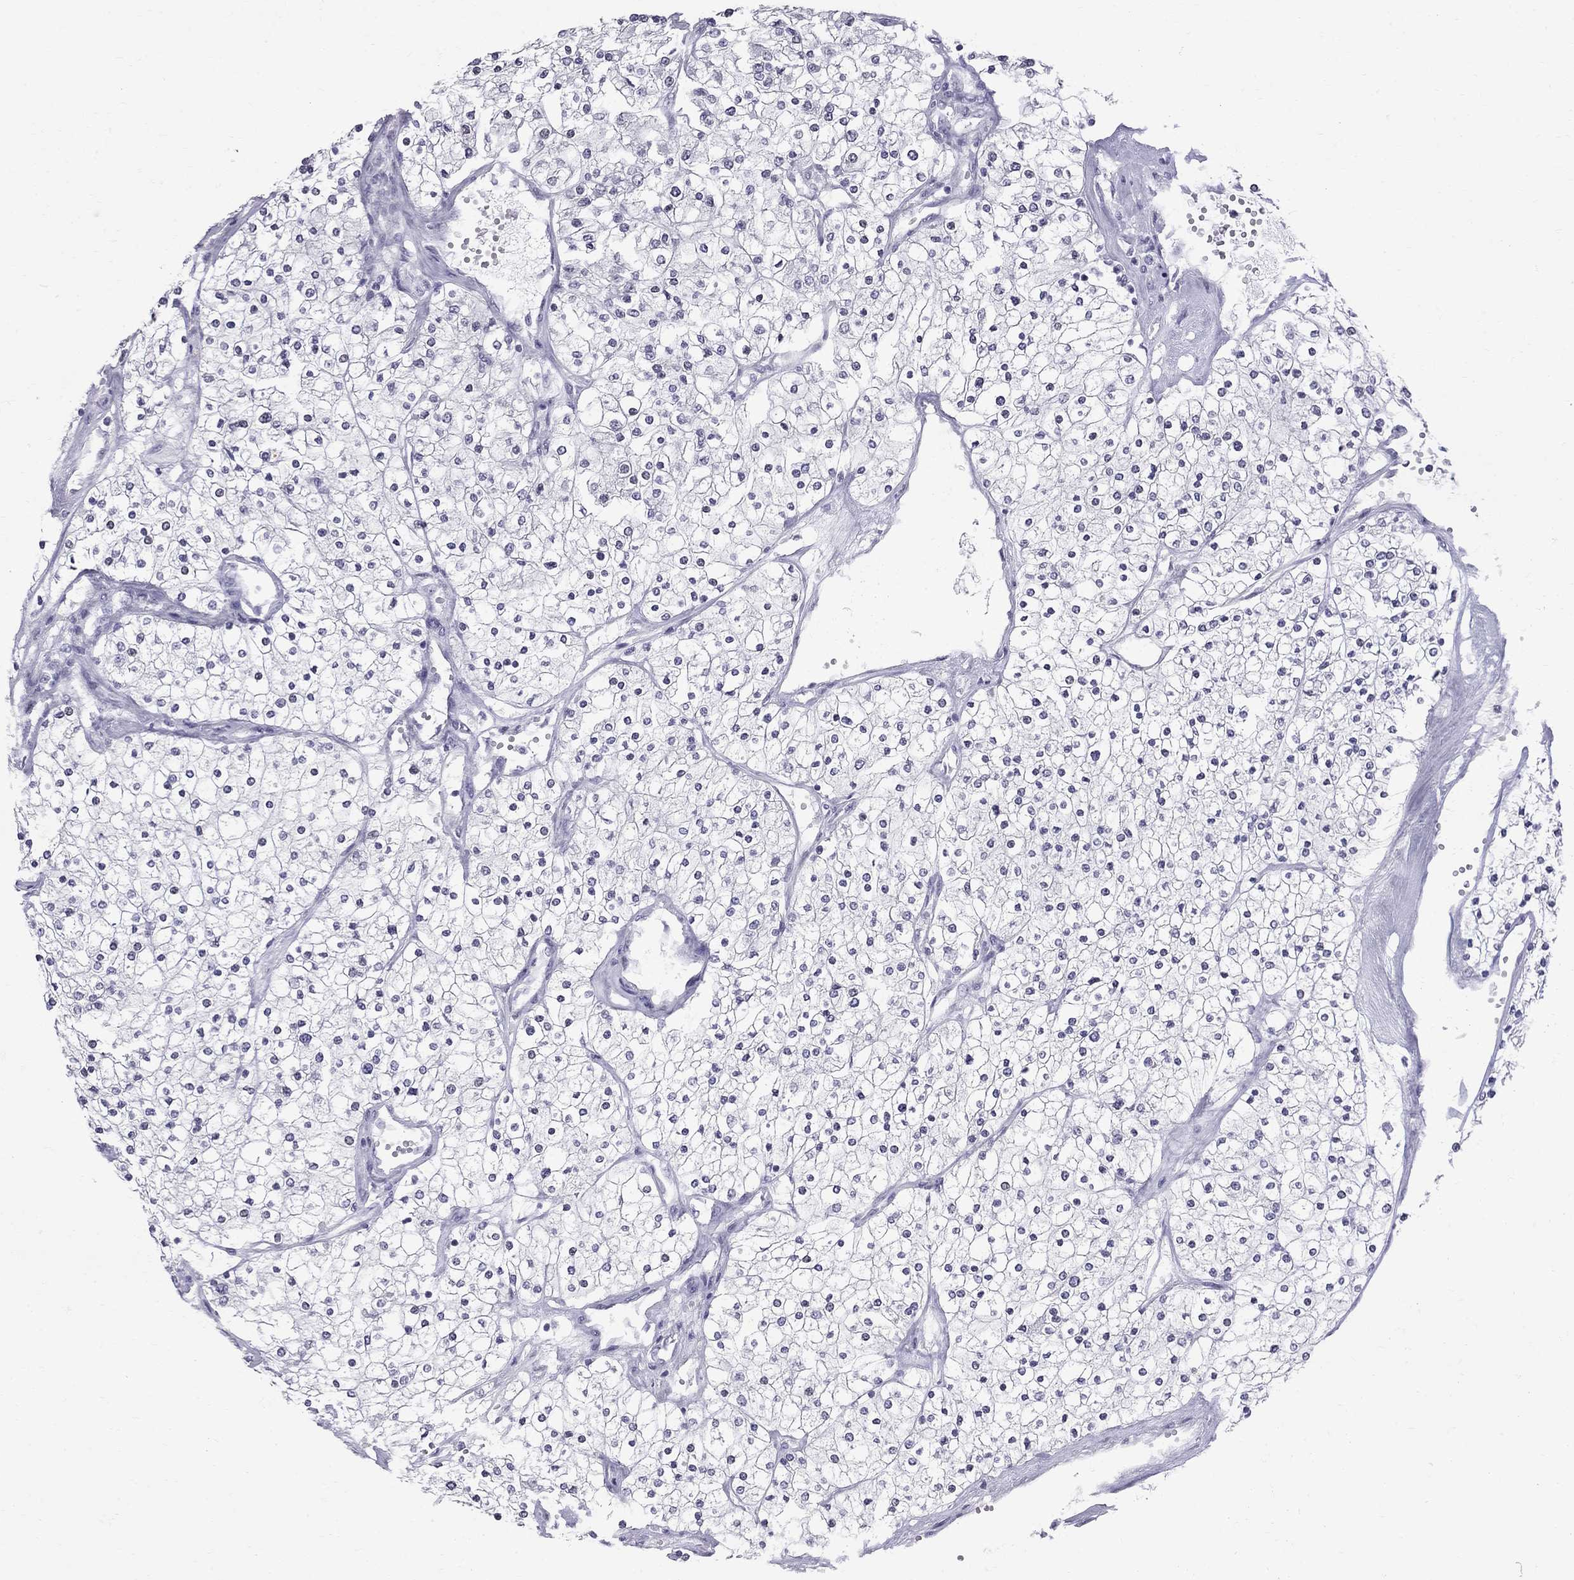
{"staining": {"intensity": "negative", "quantity": "none", "location": "none"}, "tissue": "renal cancer", "cell_type": "Tumor cells", "image_type": "cancer", "snomed": [{"axis": "morphology", "description": "Adenocarcinoma, NOS"}, {"axis": "topography", "description": "Kidney"}], "caption": "This is an immunohistochemistry histopathology image of human renal adenocarcinoma. There is no staining in tumor cells.", "gene": "MUC15", "patient": {"sex": "male", "age": 80}}